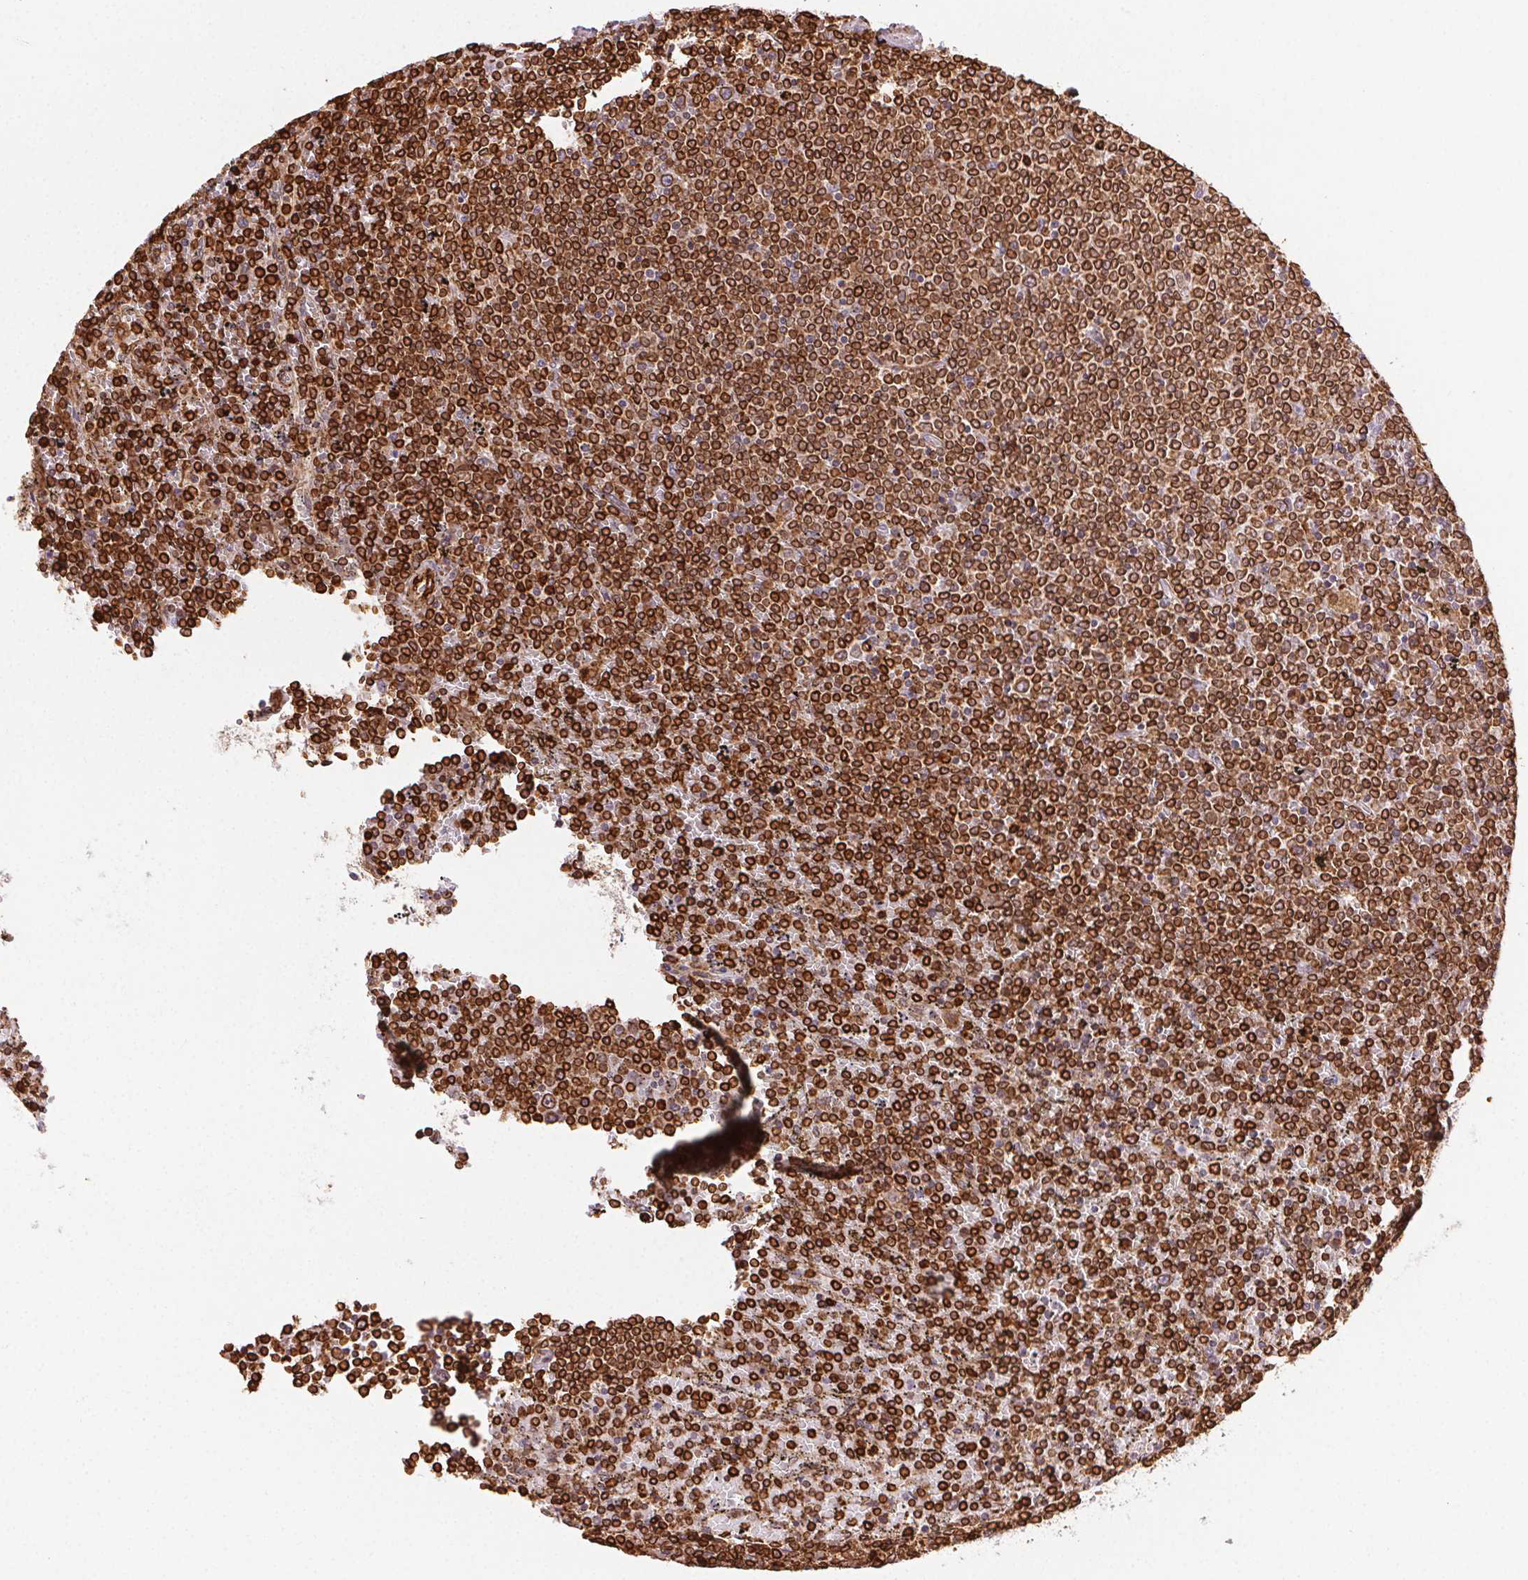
{"staining": {"intensity": "strong", "quantity": ">75%", "location": "cytoplasmic/membranous"}, "tissue": "lymphoma", "cell_type": "Tumor cells", "image_type": "cancer", "snomed": [{"axis": "morphology", "description": "Malignant lymphoma, non-Hodgkin's type, Low grade"}, {"axis": "topography", "description": "Spleen"}], "caption": "This is an image of immunohistochemistry staining of lymphoma, which shows strong positivity in the cytoplasmic/membranous of tumor cells.", "gene": "RNASET2", "patient": {"sex": "female", "age": 77}}